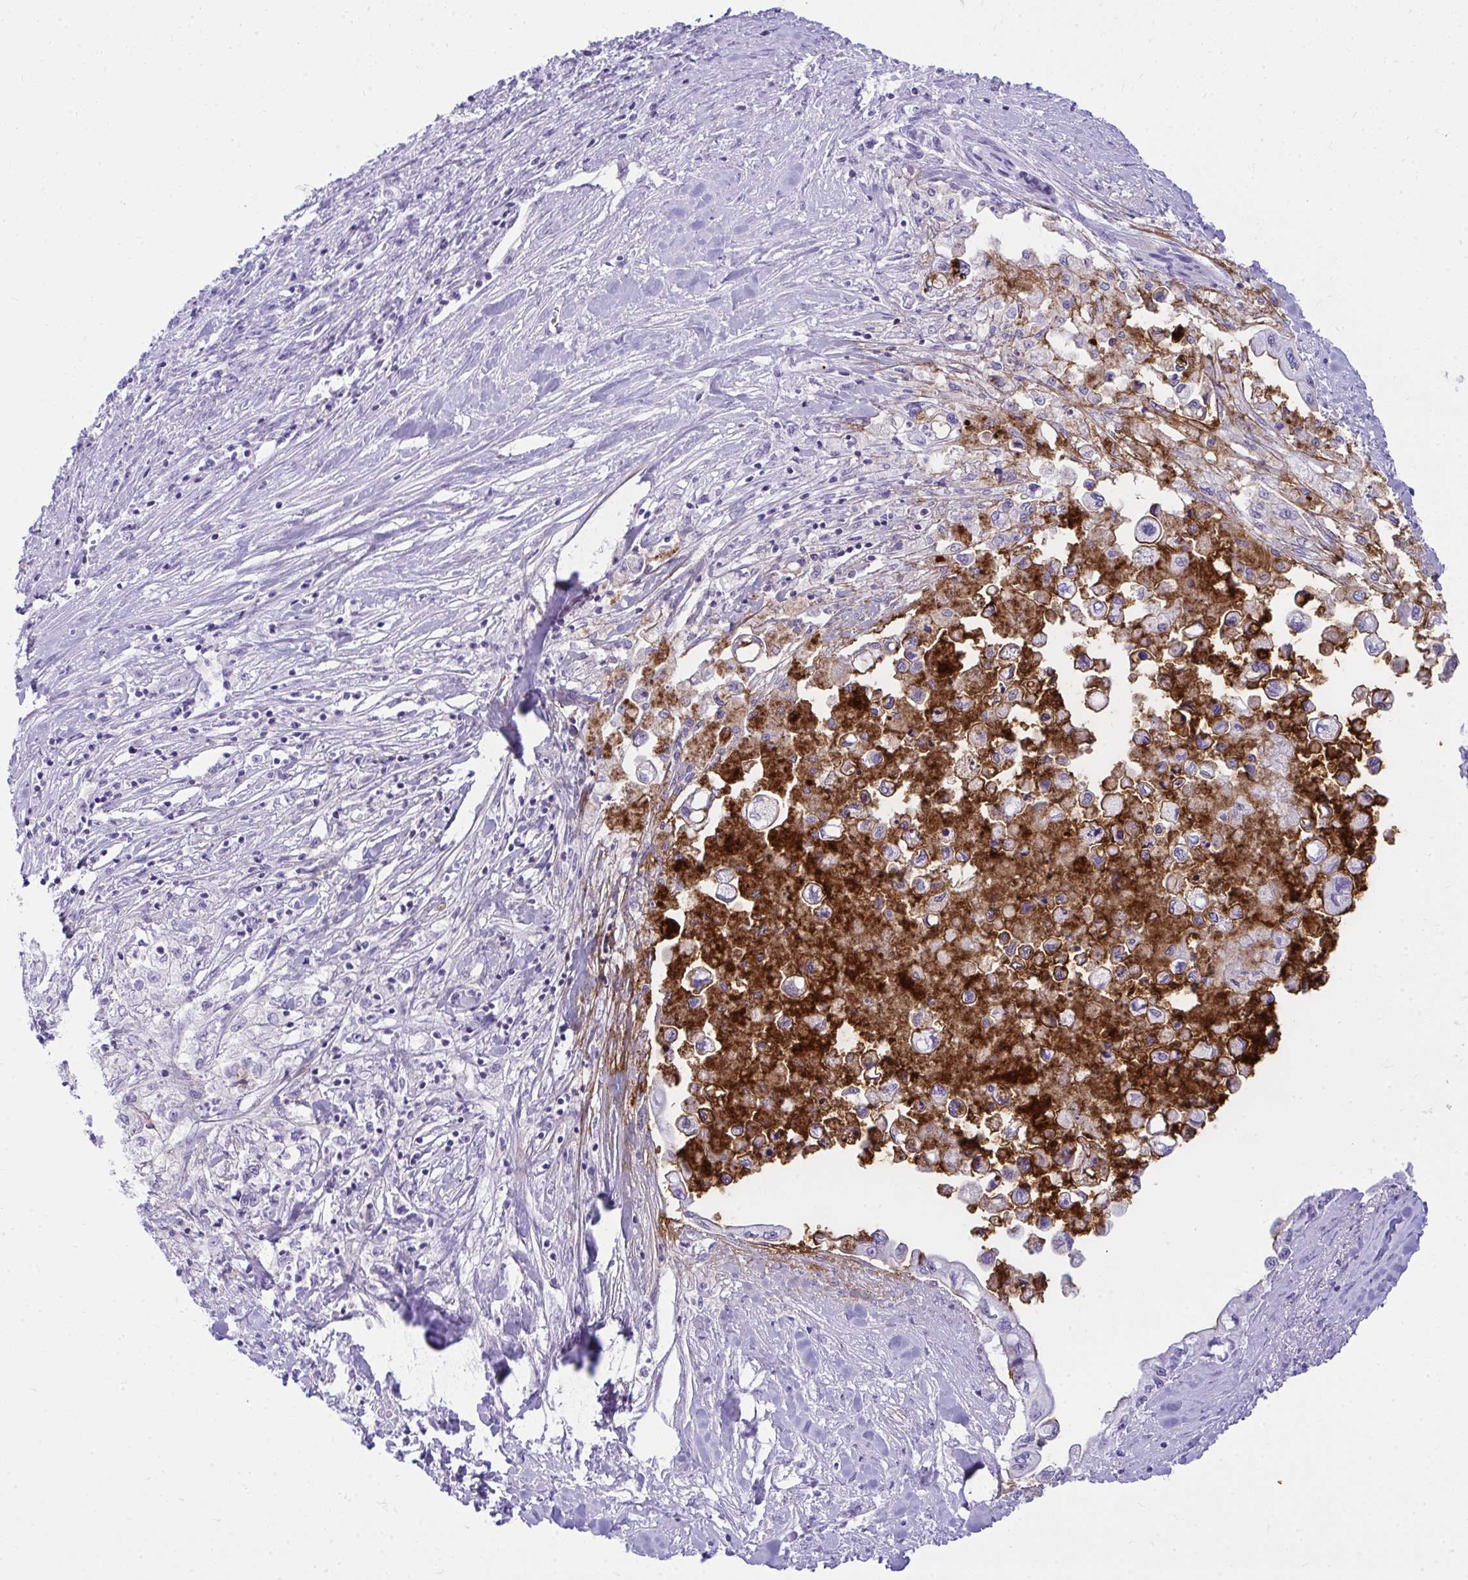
{"staining": {"intensity": "moderate", "quantity": "<25%", "location": "cytoplasmic/membranous"}, "tissue": "pancreatic cancer", "cell_type": "Tumor cells", "image_type": "cancer", "snomed": [{"axis": "morphology", "description": "Adenocarcinoma, NOS"}, {"axis": "topography", "description": "Pancreas"}], "caption": "Immunohistochemistry of pancreatic cancer (adenocarcinoma) reveals low levels of moderate cytoplasmic/membranous expression in approximately <25% of tumor cells.", "gene": "OR5F1", "patient": {"sex": "male", "age": 61}}